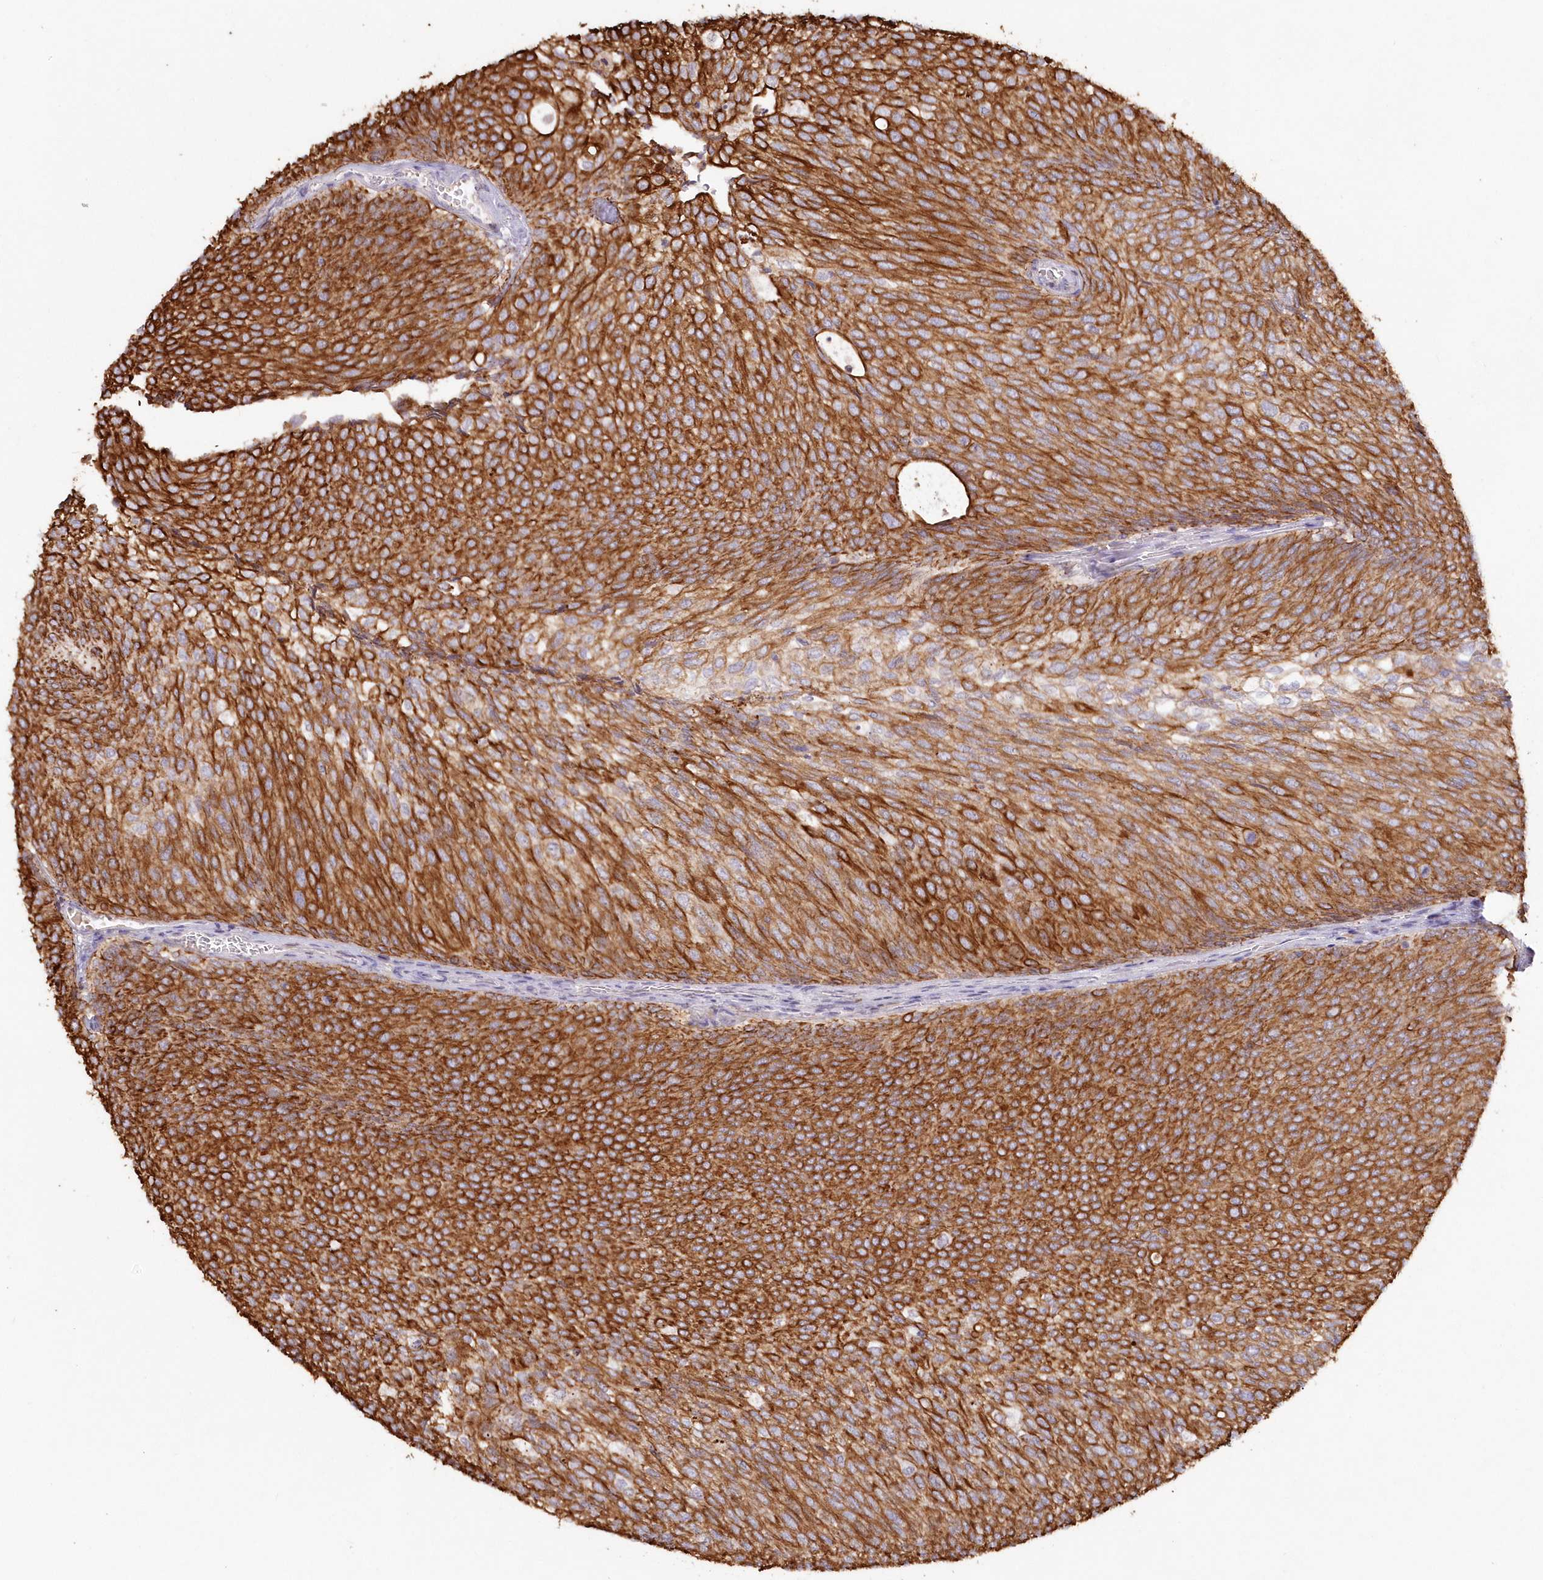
{"staining": {"intensity": "strong", "quantity": ">75%", "location": "cytoplasmic/membranous"}, "tissue": "urothelial cancer", "cell_type": "Tumor cells", "image_type": "cancer", "snomed": [{"axis": "morphology", "description": "Urothelial carcinoma, Low grade"}, {"axis": "topography", "description": "Urinary bladder"}], "caption": "Brown immunohistochemical staining in human urothelial cancer shows strong cytoplasmic/membranous positivity in about >75% of tumor cells.", "gene": "SNED1", "patient": {"sex": "female", "age": 79}}